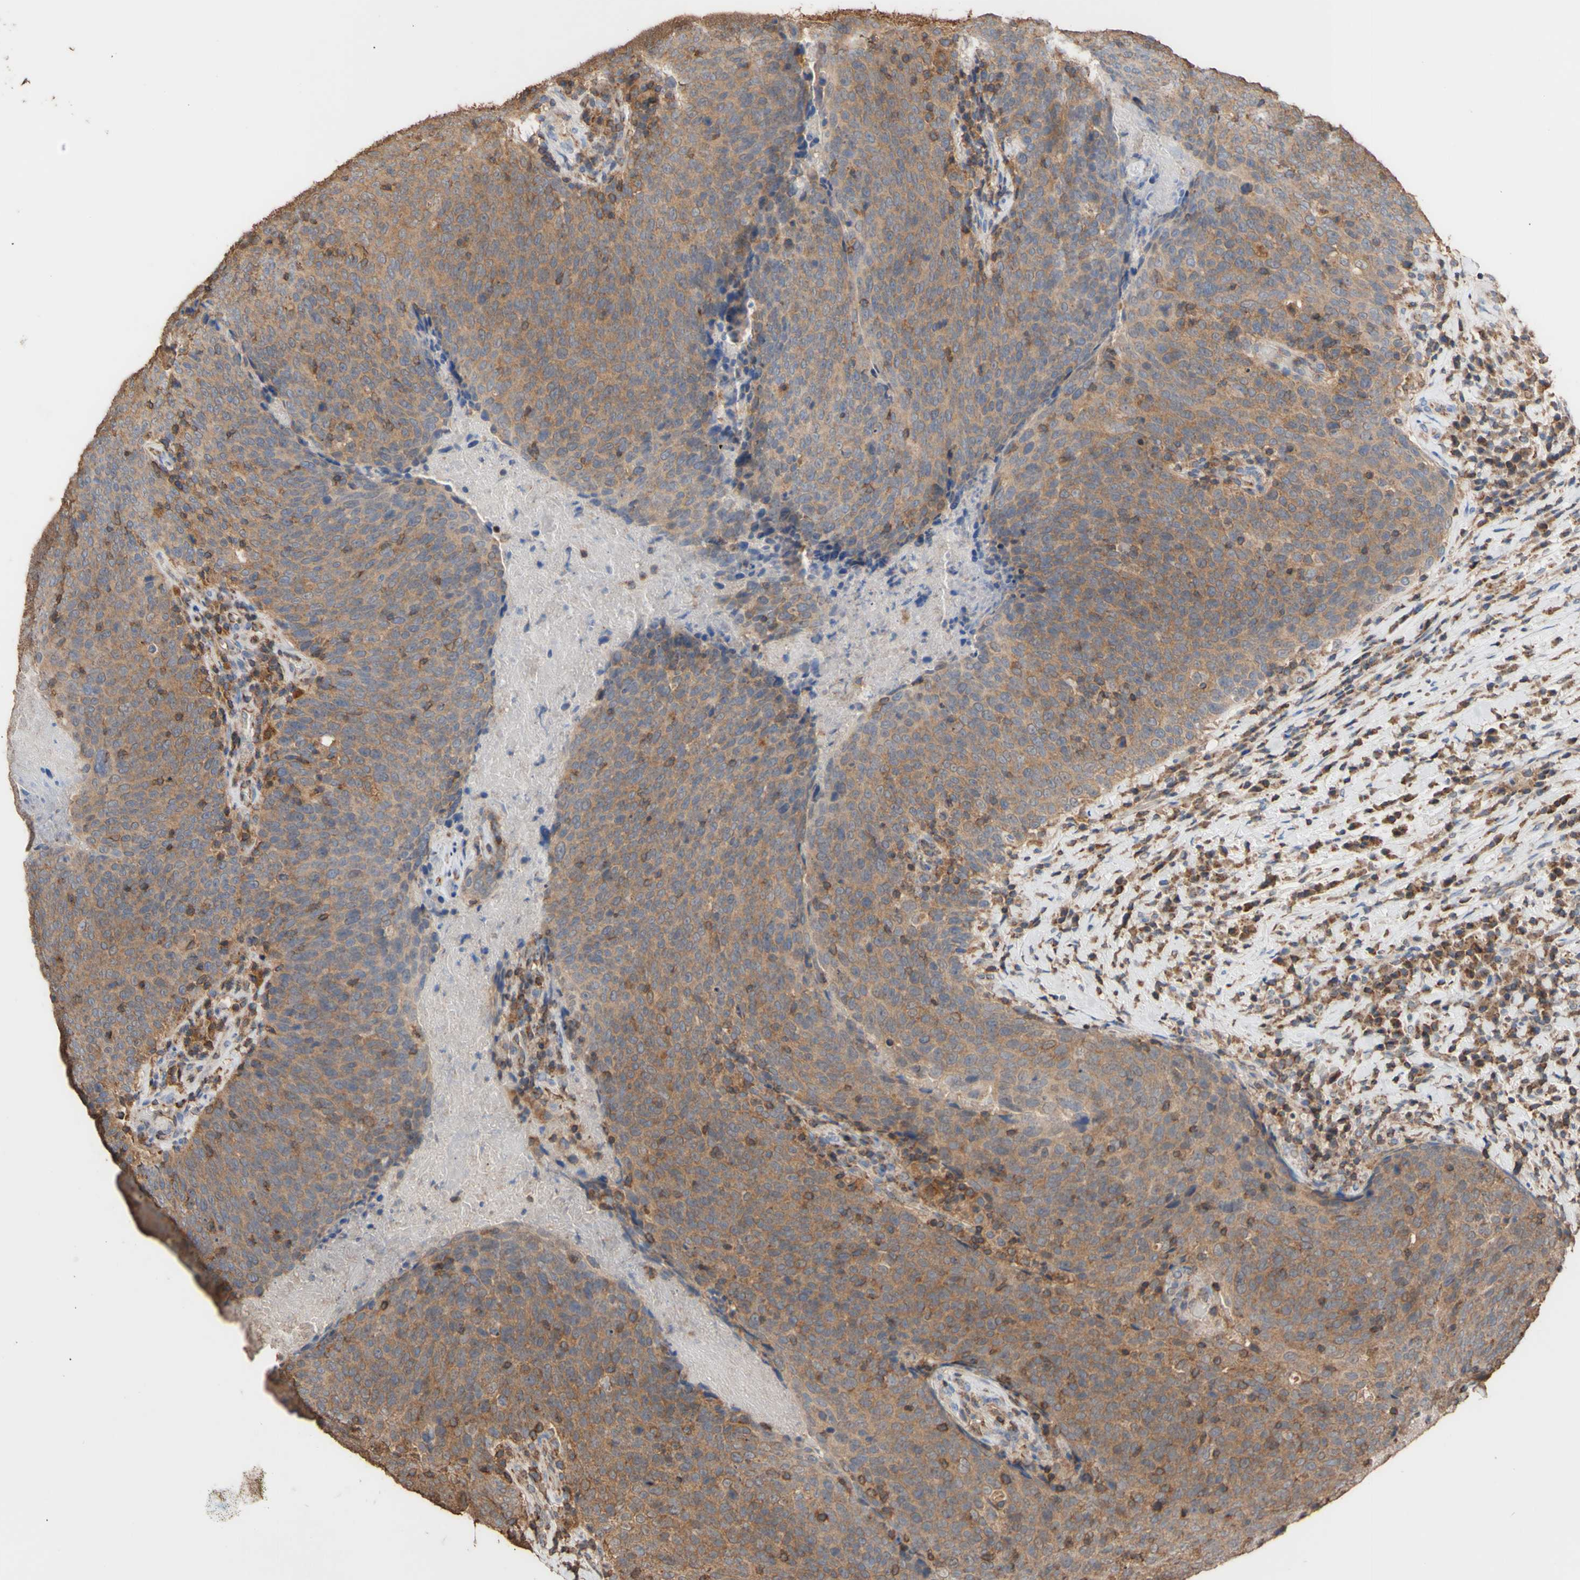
{"staining": {"intensity": "moderate", "quantity": ">75%", "location": "cytoplasmic/membranous,nuclear"}, "tissue": "head and neck cancer", "cell_type": "Tumor cells", "image_type": "cancer", "snomed": [{"axis": "morphology", "description": "Squamous cell carcinoma, NOS"}, {"axis": "morphology", "description": "Squamous cell carcinoma, metastatic, NOS"}, {"axis": "topography", "description": "Lymph node"}, {"axis": "topography", "description": "Head-Neck"}], "caption": "IHC staining of head and neck cancer (metastatic squamous cell carcinoma), which demonstrates medium levels of moderate cytoplasmic/membranous and nuclear staining in about >75% of tumor cells indicating moderate cytoplasmic/membranous and nuclear protein expression. The staining was performed using DAB (brown) for protein detection and nuclei were counterstained in hematoxylin (blue).", "gene": "ALDH9A1", "patient": {"sex": "male", "age": 62}}